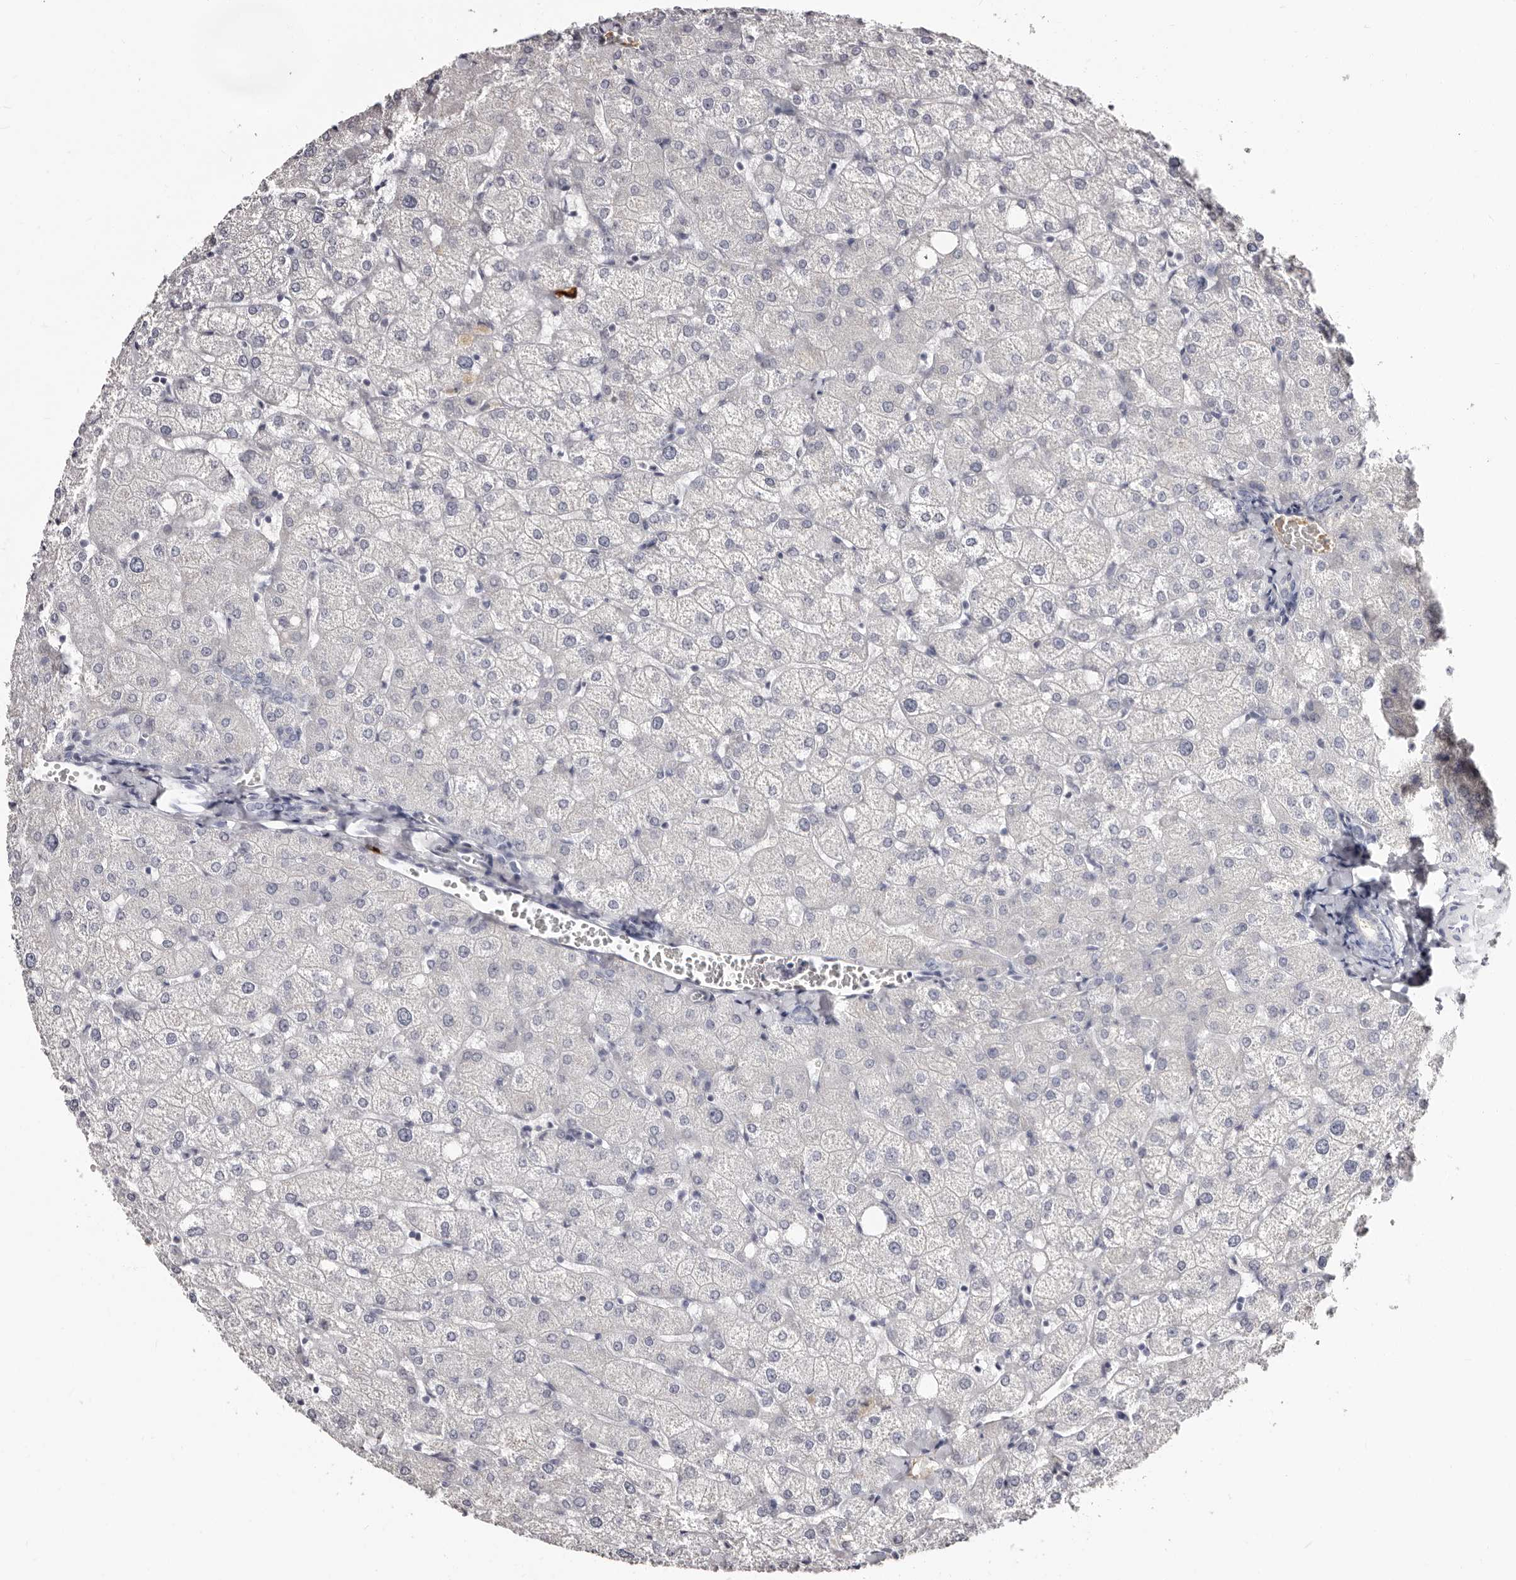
{"staining": {"intensity": "negative", "quantity": "none", "location": "none"}, "tissue": "liver", "cell_type": "Cholangiocytes", "image_type": "normal", "snomed": [{"axis": "morphology", "description": "Normal tissue, NOS"}, {"axis": "topography", "description": "Liver"}], "caption": "Image shows no significant protein staining in cholangiocytes of benign liver. (Stains: DAB immunohistochemistry with hematoxylin counter stain, Microscopy: brightfield microscopy at high magnification).", "gene": "TBC1D22B", "patient": {"sex": "female", "age": 54}}